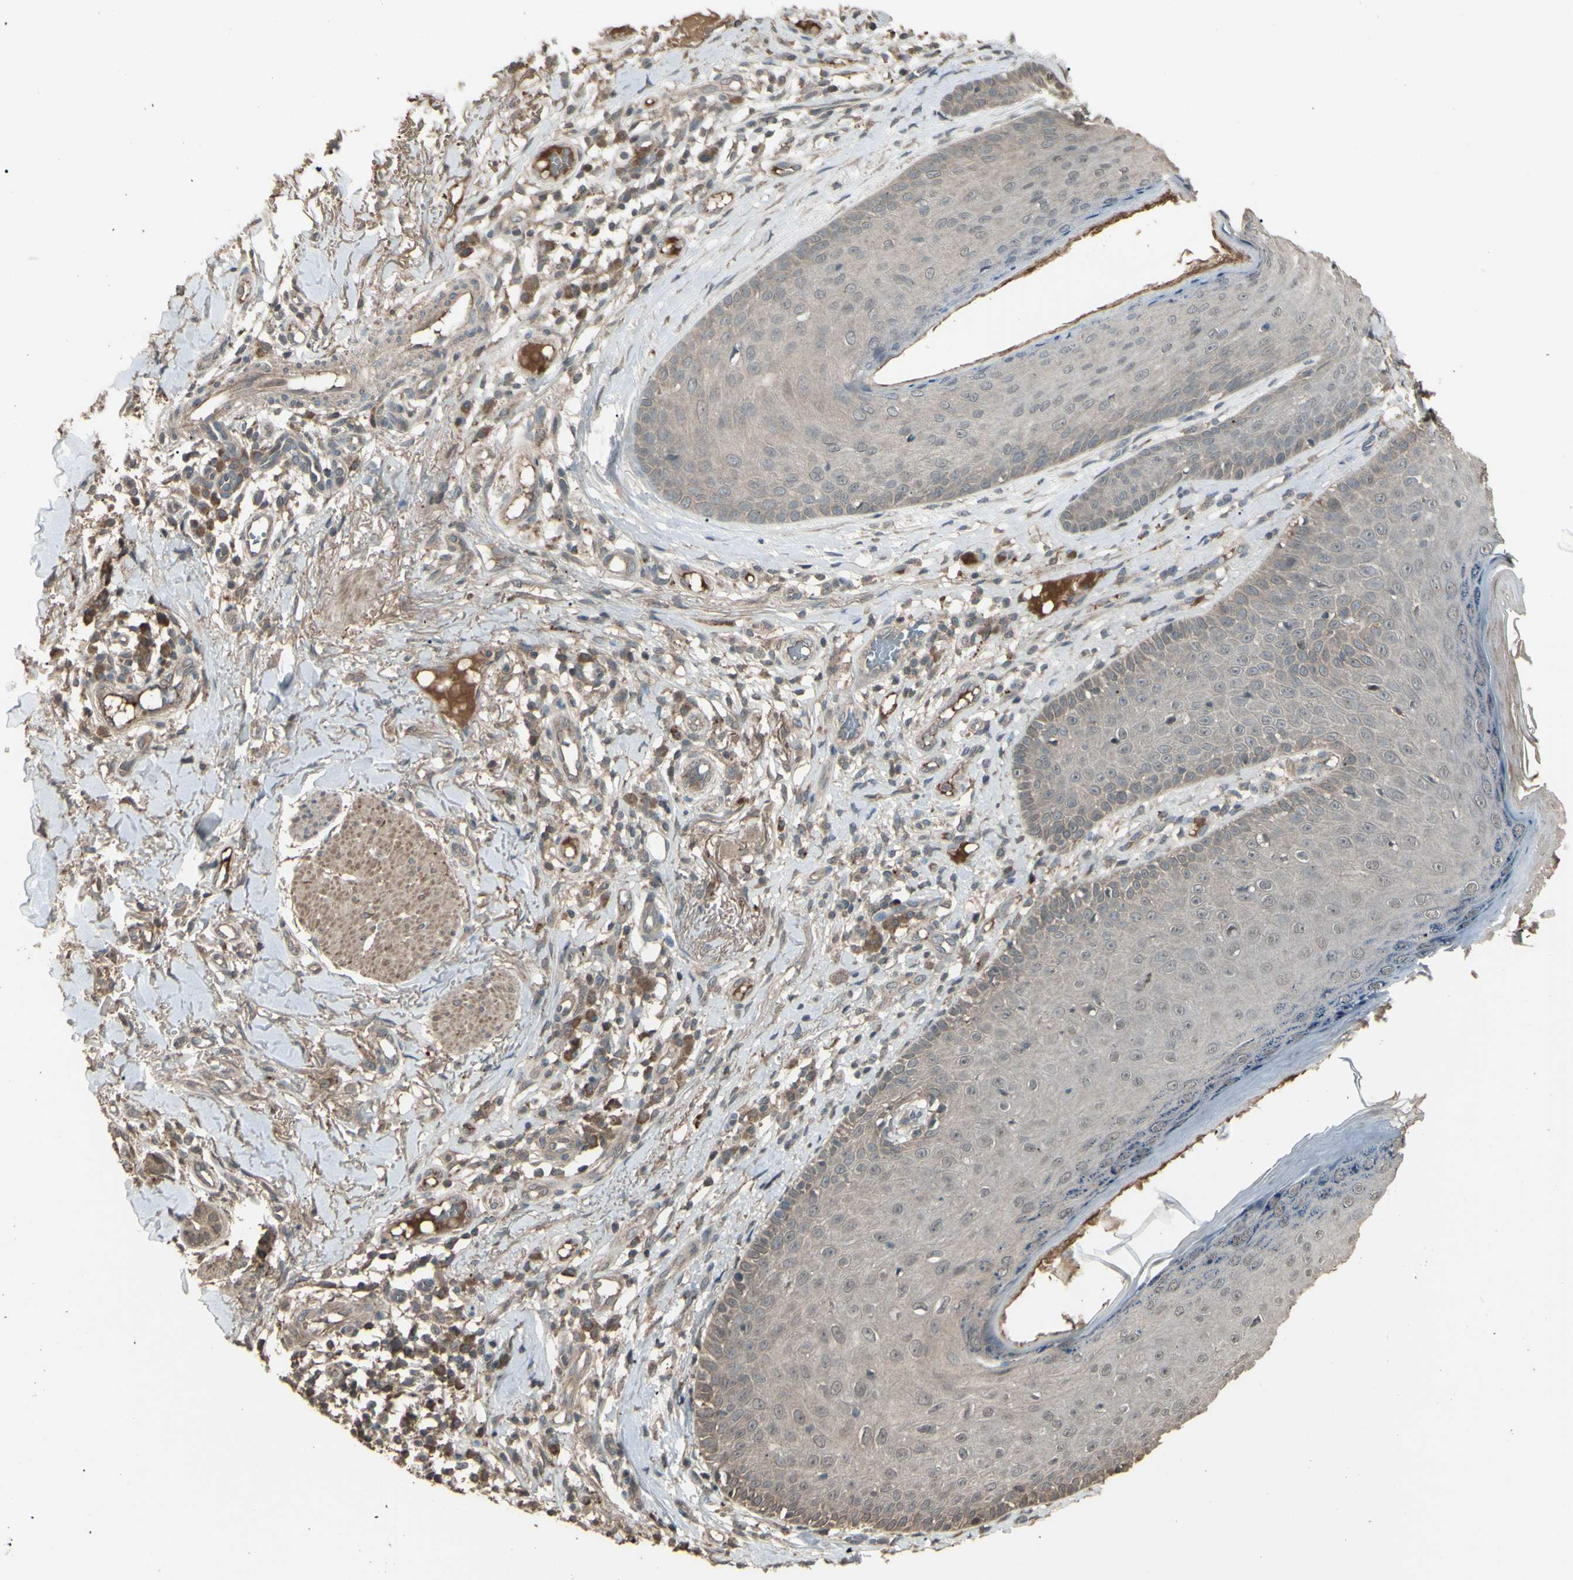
{"staining": {"intensity": "weak", "quantity": ">75%", "location": "cytoplasmic/membranous"}, "tissue": "skin cancer", "cell_type": "Tumor cells", "image_type": "cancer", "snomed": [{"axis": "morphology", "description": "Normal tissue, NOS"}, {"axis": "morphology", "description": "Basal cell carcinoma"}, {"axis": "topography", "description": "Skin"}], "caption": "Skin cancer (basal cell carcinoma) stained with immunohistochemistry reveals weak cytoplasmic/membranous staining in approximately >75% of tumor cells. (brown staining indicates protein expression, while blue staining denotes nuclei).", "gene": "GNAS", "patient": {"sex": "male", "age": 52}}